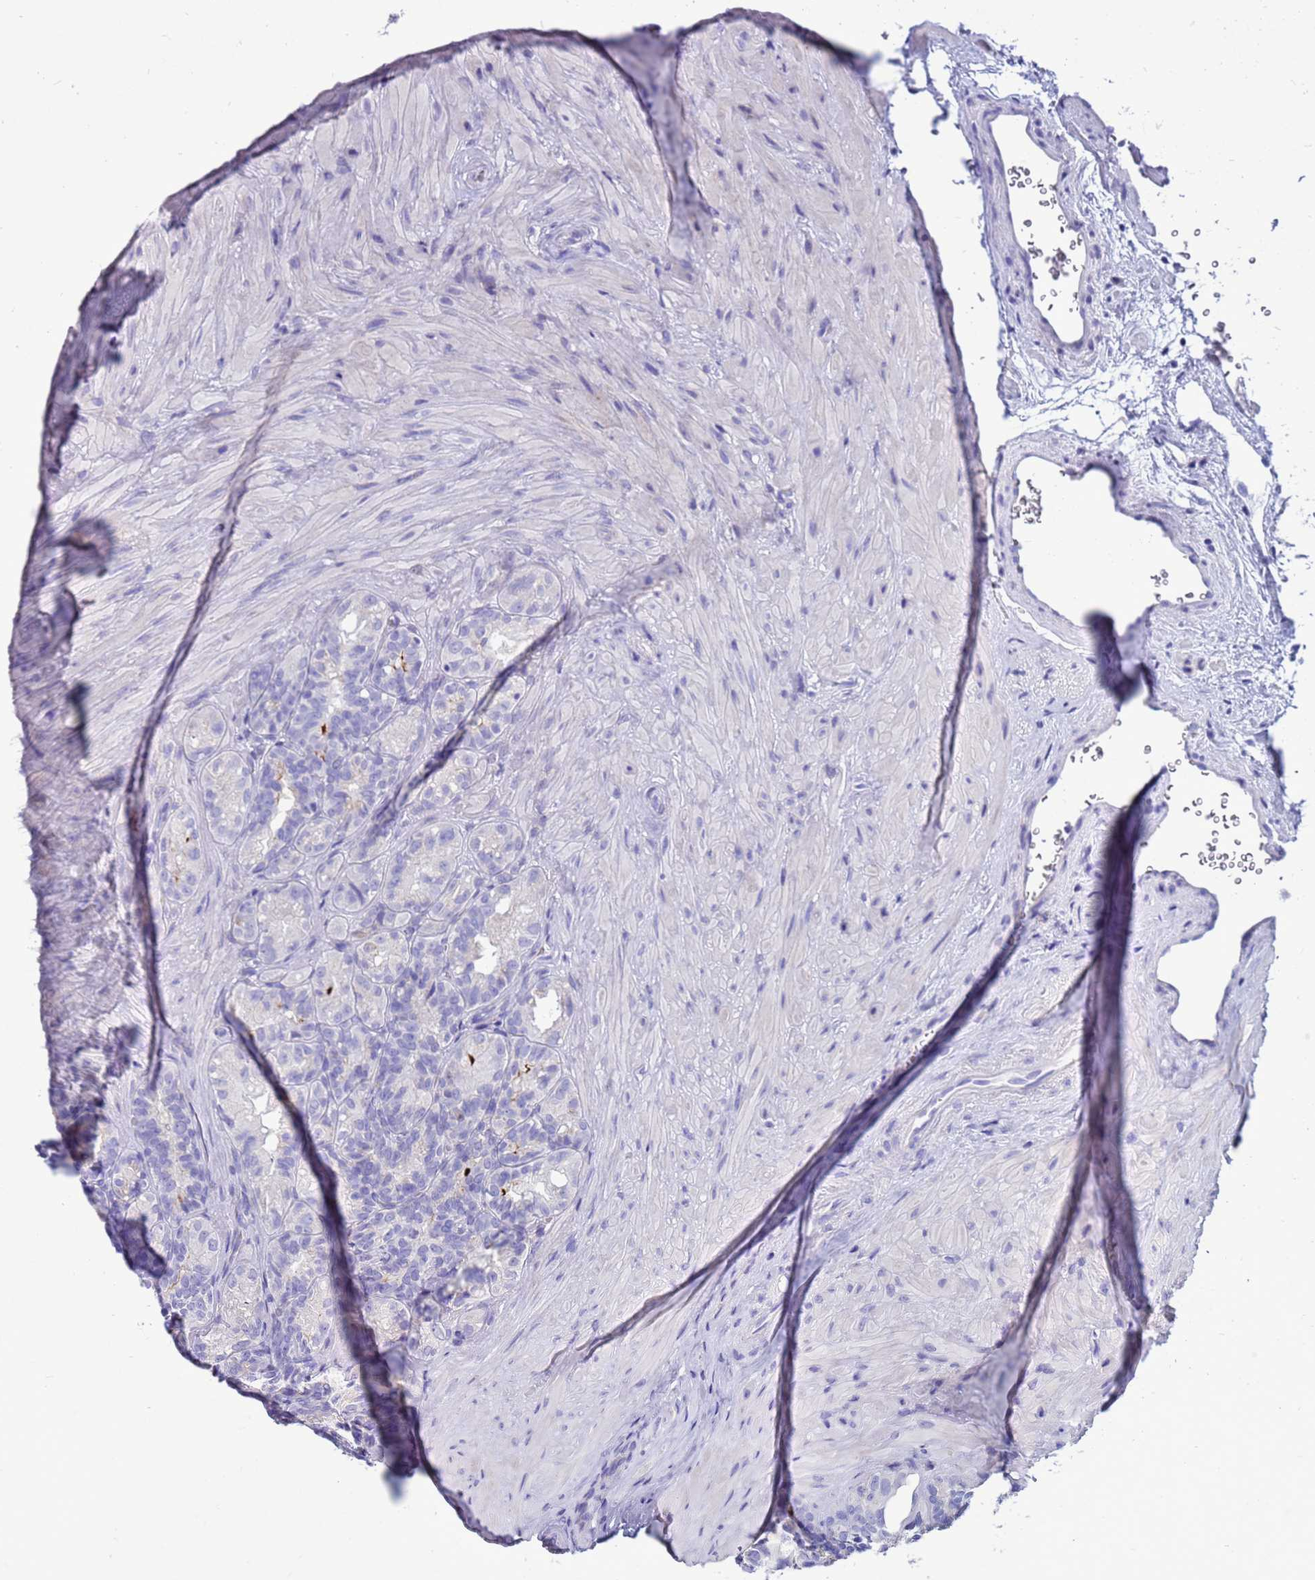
{"staining": {"intensity": "negative", "quantity": "none", "location": "none"}, "tissue": "seminal vesicle", "cell_type": "Glandular cells", "image_type": "normal", "snomed": [{"axis": "morphology", "description": "Normal tissue, NOS"}, {"axis": "topography", "description": "Seminal veicle"}], "caption": "Glandular cells are negative for protein expression in unremarkable human seminal vesicle. (DAB (3,3'-diaminobenzidine) immunohistochemistry with hematoxylin counter stain).", "gene": "PDE10A", "patient": {"sex": "male", "age": 60}}